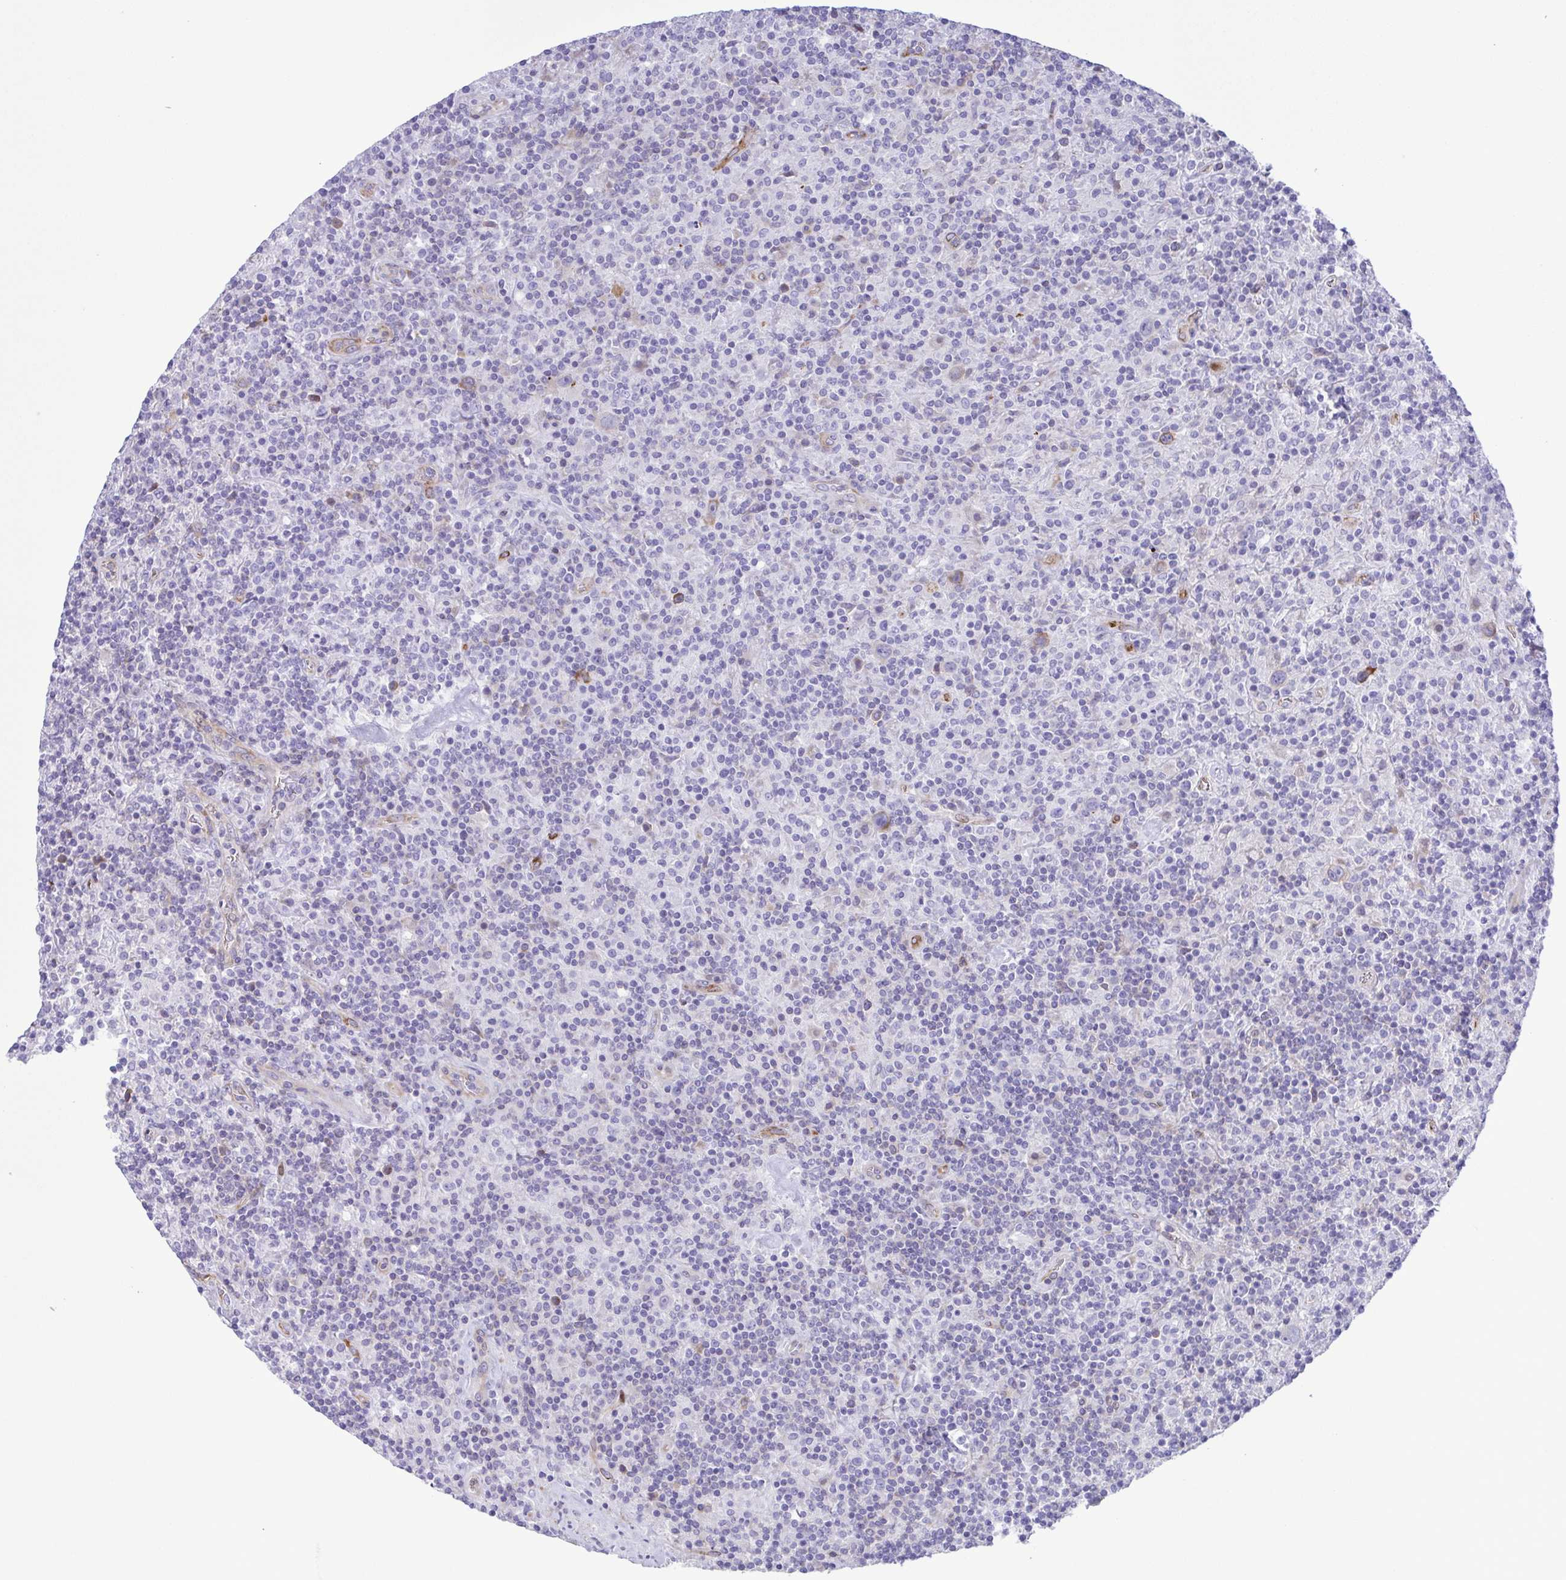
{"staining": {"intensity": "negative", "quantity": "none", "location": "none"}, "tissue": "lymphoma", "cell_type": "Tumor cells", "image_type": "cancer", "snomed": [{"axis": "morphology", "description": "Hodgkin's disease, NOS"}, {"axis": "topography", "description": "Lymph node"}], "caption": "Histopathology image shows no protein staining in tumor cells of lymphoma tissue.", "gene": "FLT1", "patient": {"sex": "male", "age": 70}}